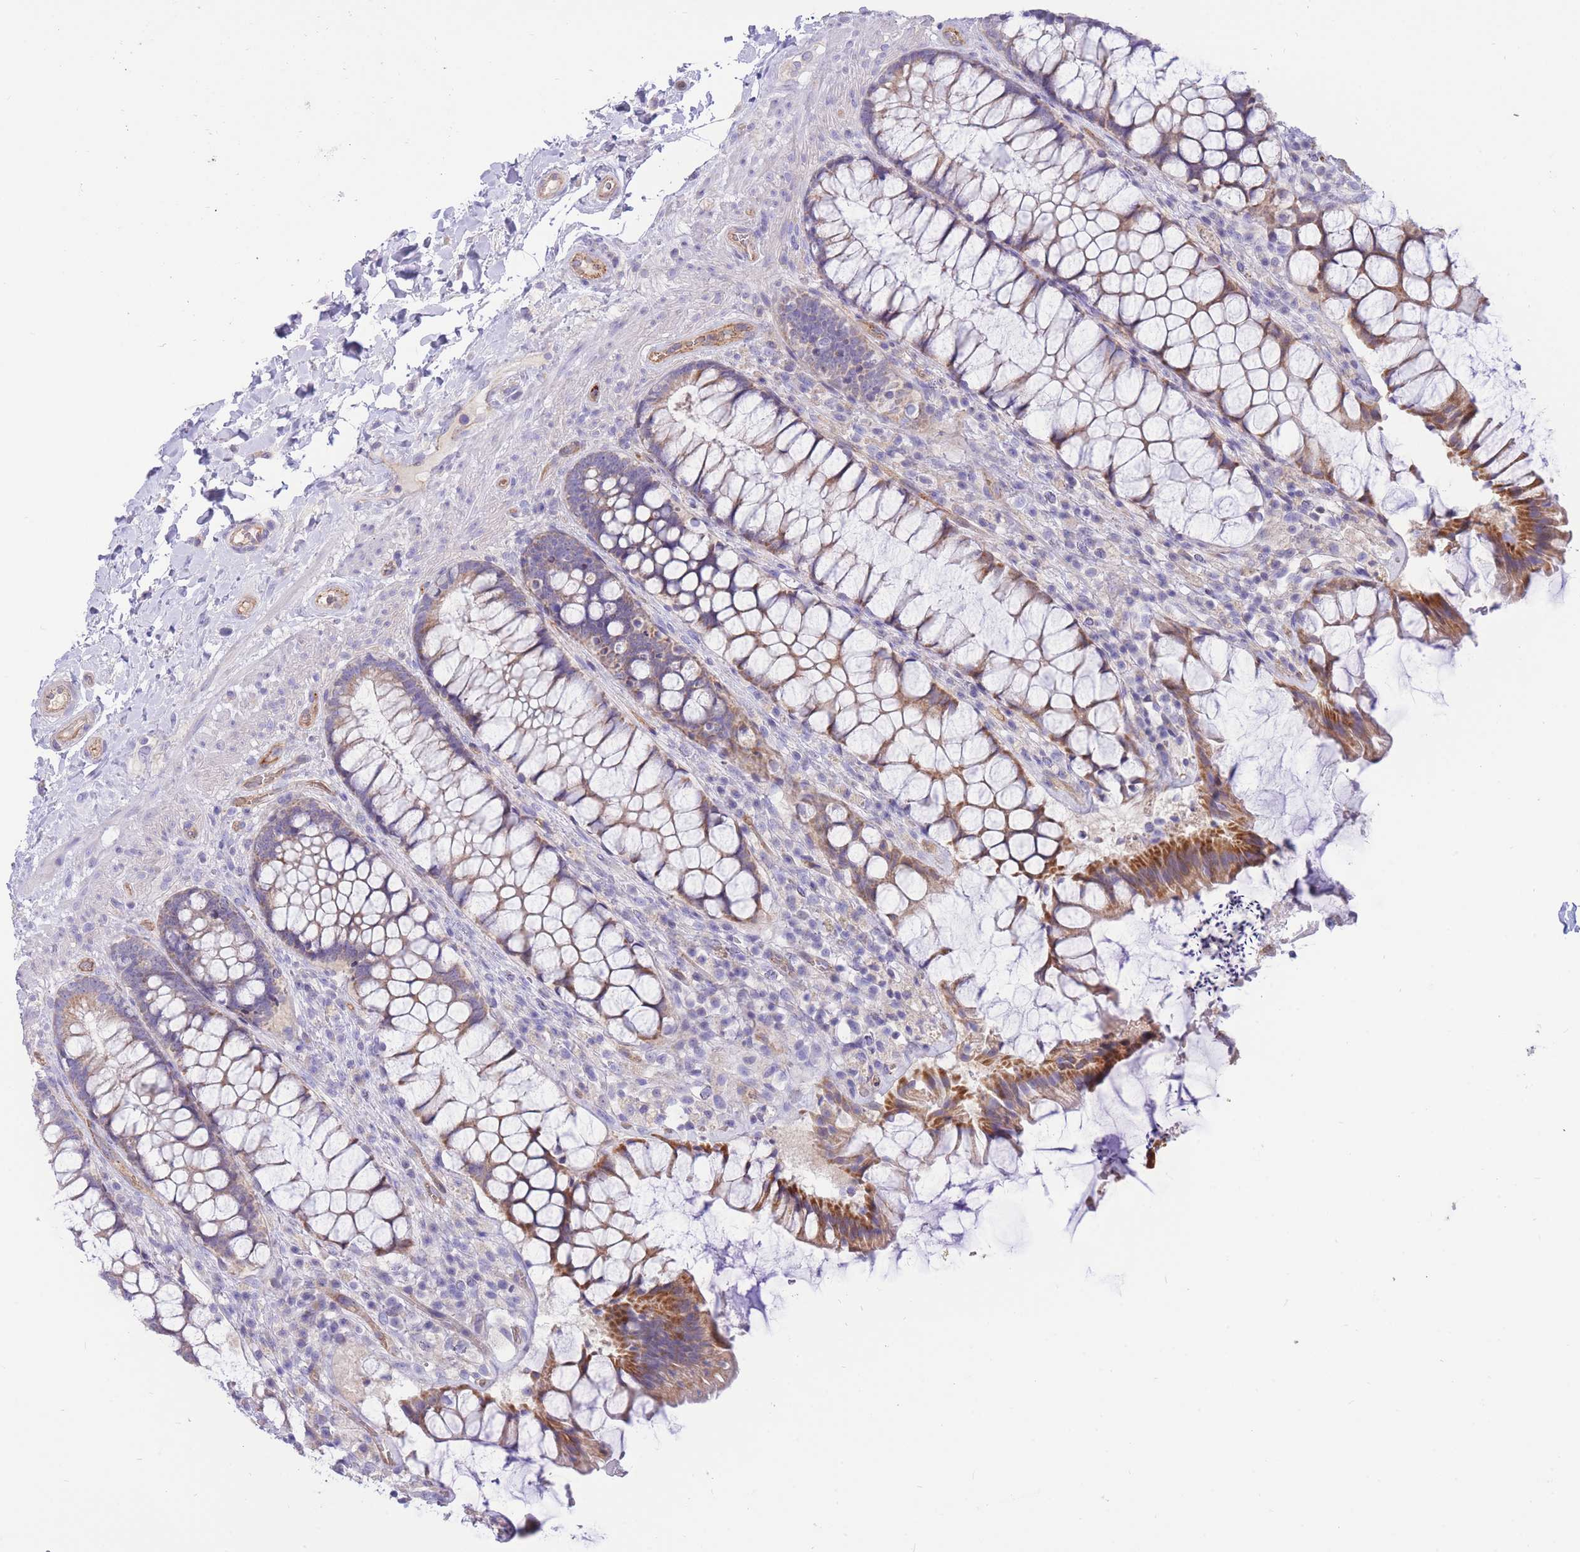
{"staining": {"intensity": "moderate", "quantity": ">75%", "location": "cytoplasmic/membranous"}, "tissue": "rectum", "cell_type": "Glandular cells", "image_type": "normal", "snomed": [{"axis": "morphology", "description": "Normal tissue, NOS"}, {"axis": "topography", "description": "Rectum"}], "caption": "Rectum stained for a protein demonstrates moderate cytoplasmic/membranous positivity in glandular cells. (DAB (3,3'-diaminobenzidine) IHC with brightfield microscopy, high magnification).", "gene": "SULT1A1", "patient": {"sex": "female", "age": 58}}